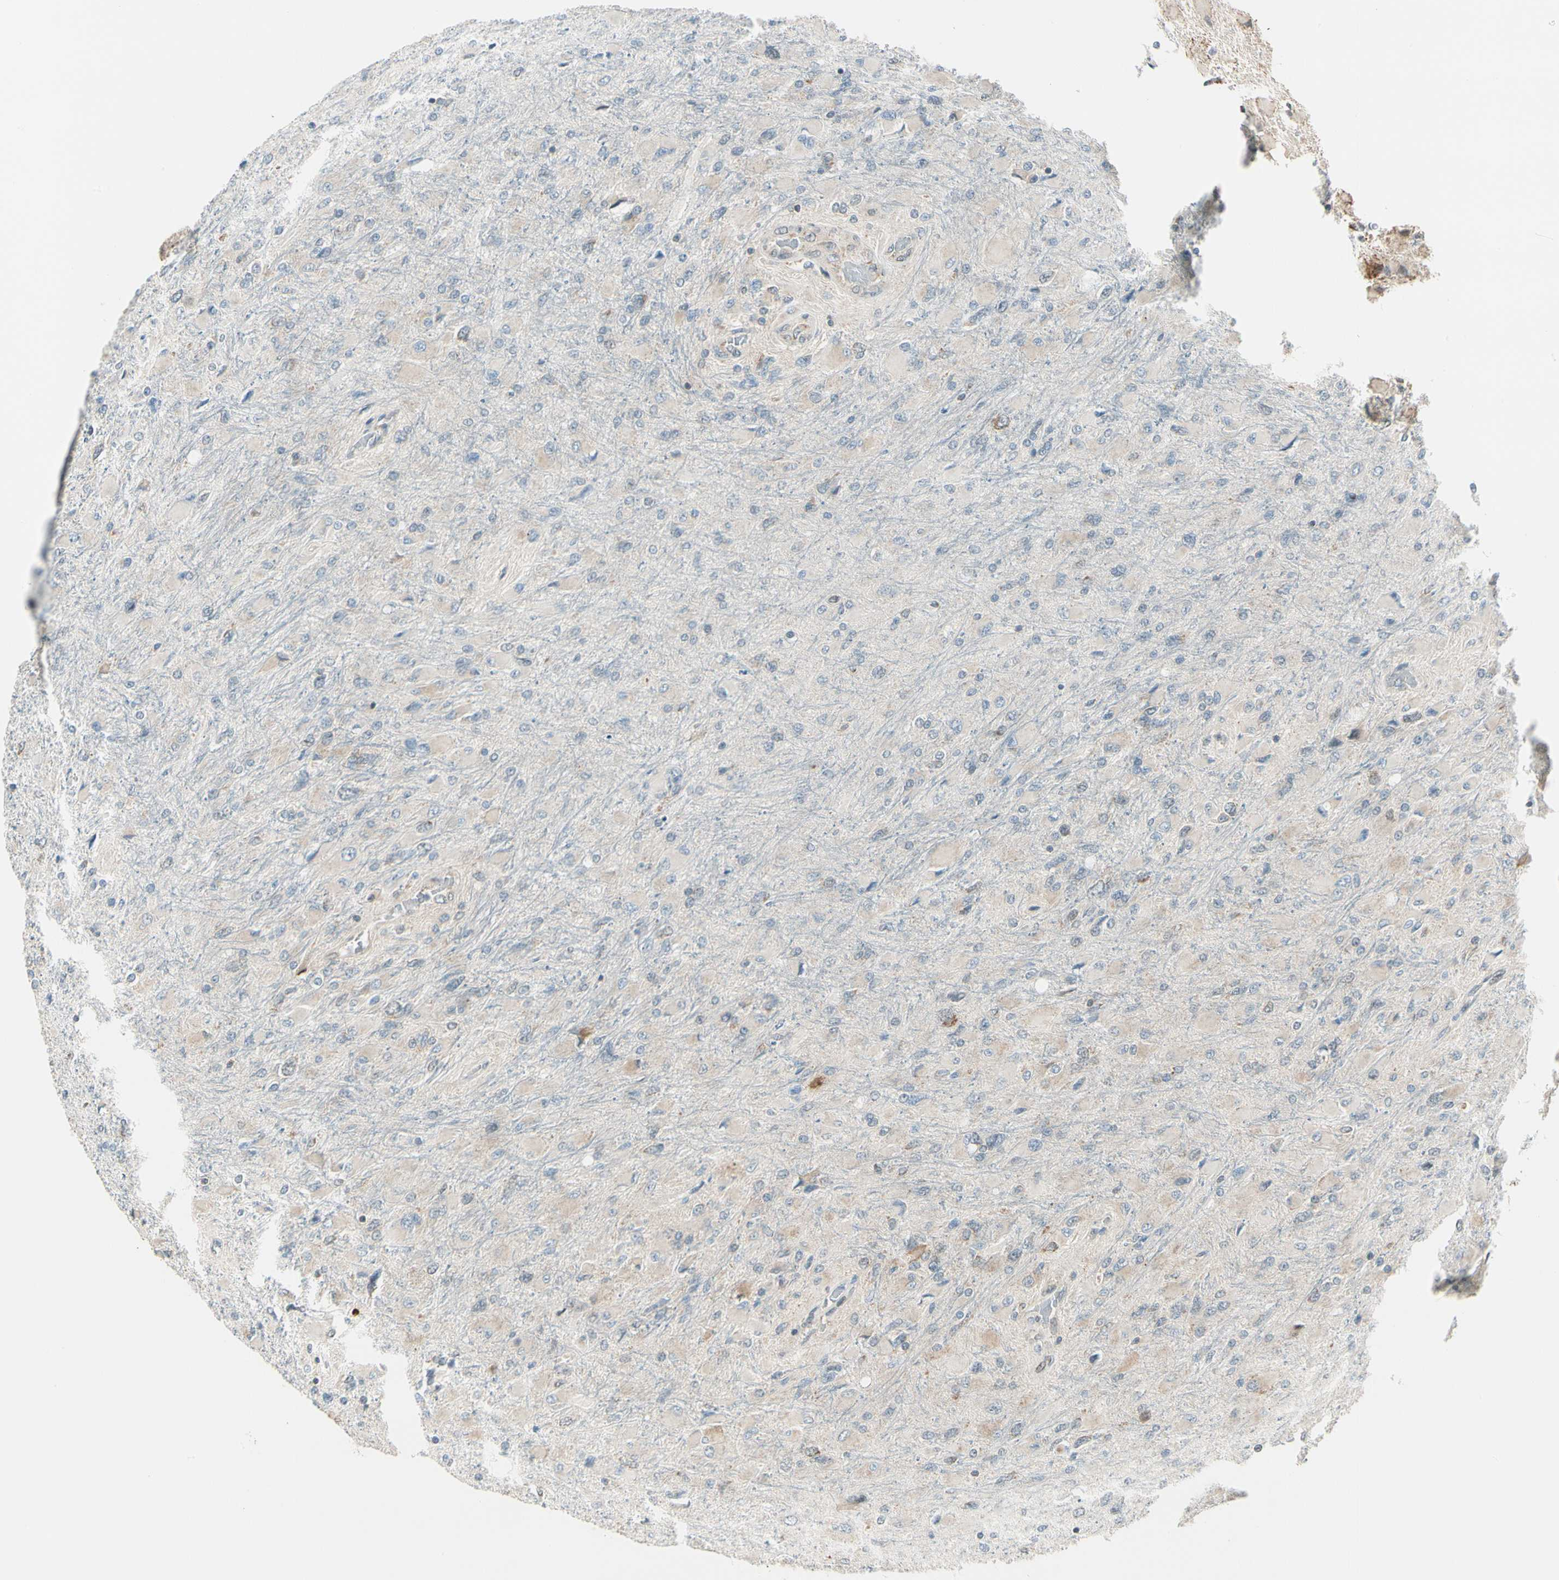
{"staining": {"intensity": "weak", "quantity": "25%-75%", "location": "cytoplasmic/membranous"}, "tissue": "glioma", "cell_type": "Tumor cells", "image_type": "cancer", "snomed": [{"axis": "morphology", "description": "Glioma, malignant, High grade"}, {"axis": "topography", "description": "Cerebral cortex"}], "caption": "High-grade glioma (malignant) tissue reveals weak cytoplasmic/membranous expression in approximately 25%-75% of tumor cells", "gene": "KHDC4", "patient": {"sex": "female", "age": 36}}